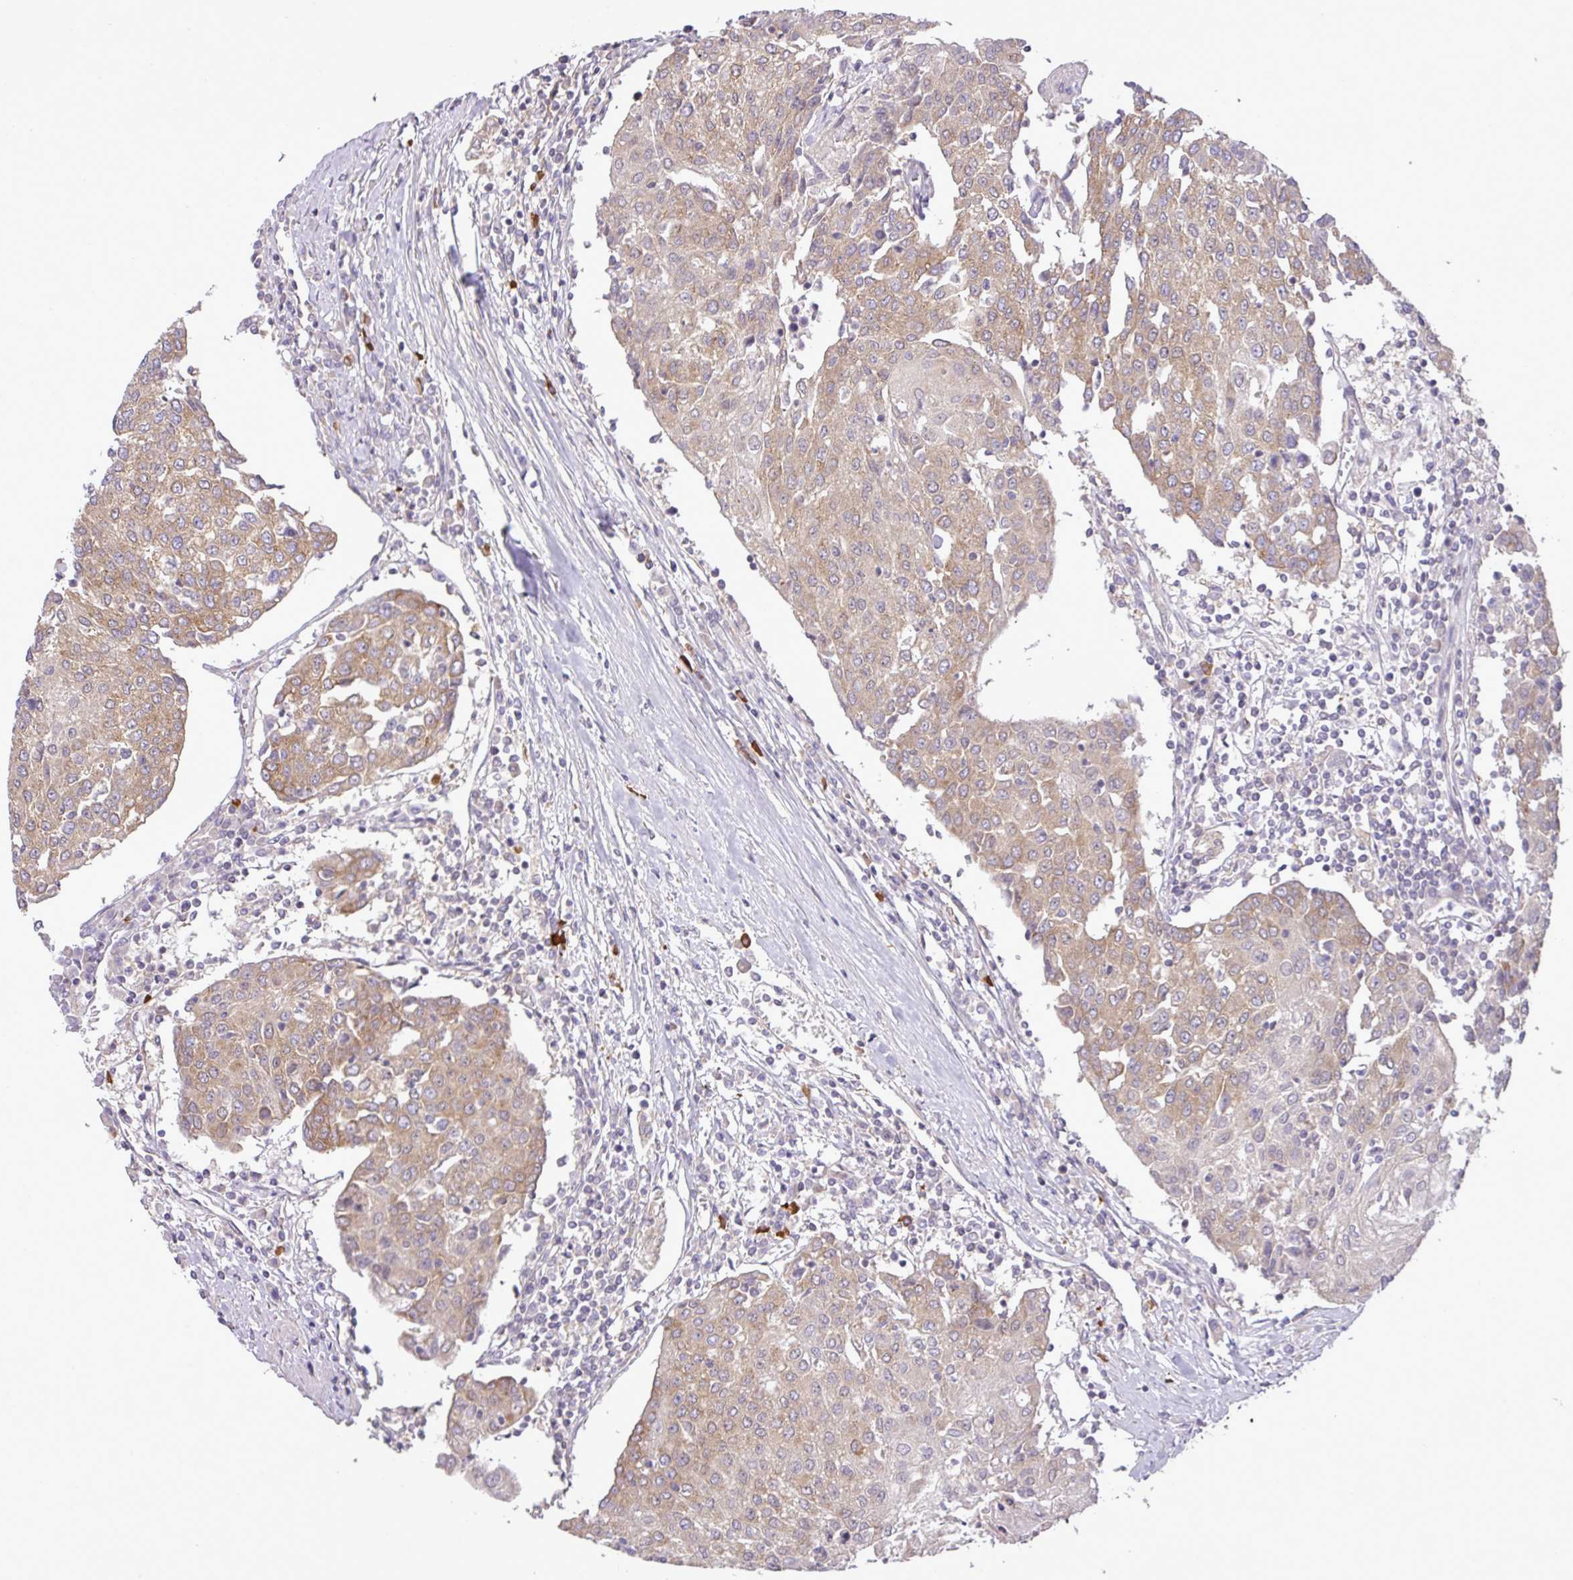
{"staining": {"intensity": "moderate", "quantity": ">75%", "location": "cytoplasmic/membranous"}, "tissue": "urothelial cancer", "cell_type": "Tumor cells", "image_type": "cancer", "snomed": [{"axis": "morphology", "description": "Urothelial carcinoma, High grade"}, {"axis": "topography", "description": "Urinary bladder"}], "caption": "DAB immunohistochemical staining of urothelial carcinoma (high-grade) displays moderate cytoplasmic/membranous protein staining in about >75% of tumor cells.", "gene": "FAM222B", "patient": {"sex": "female", "age": 85}}